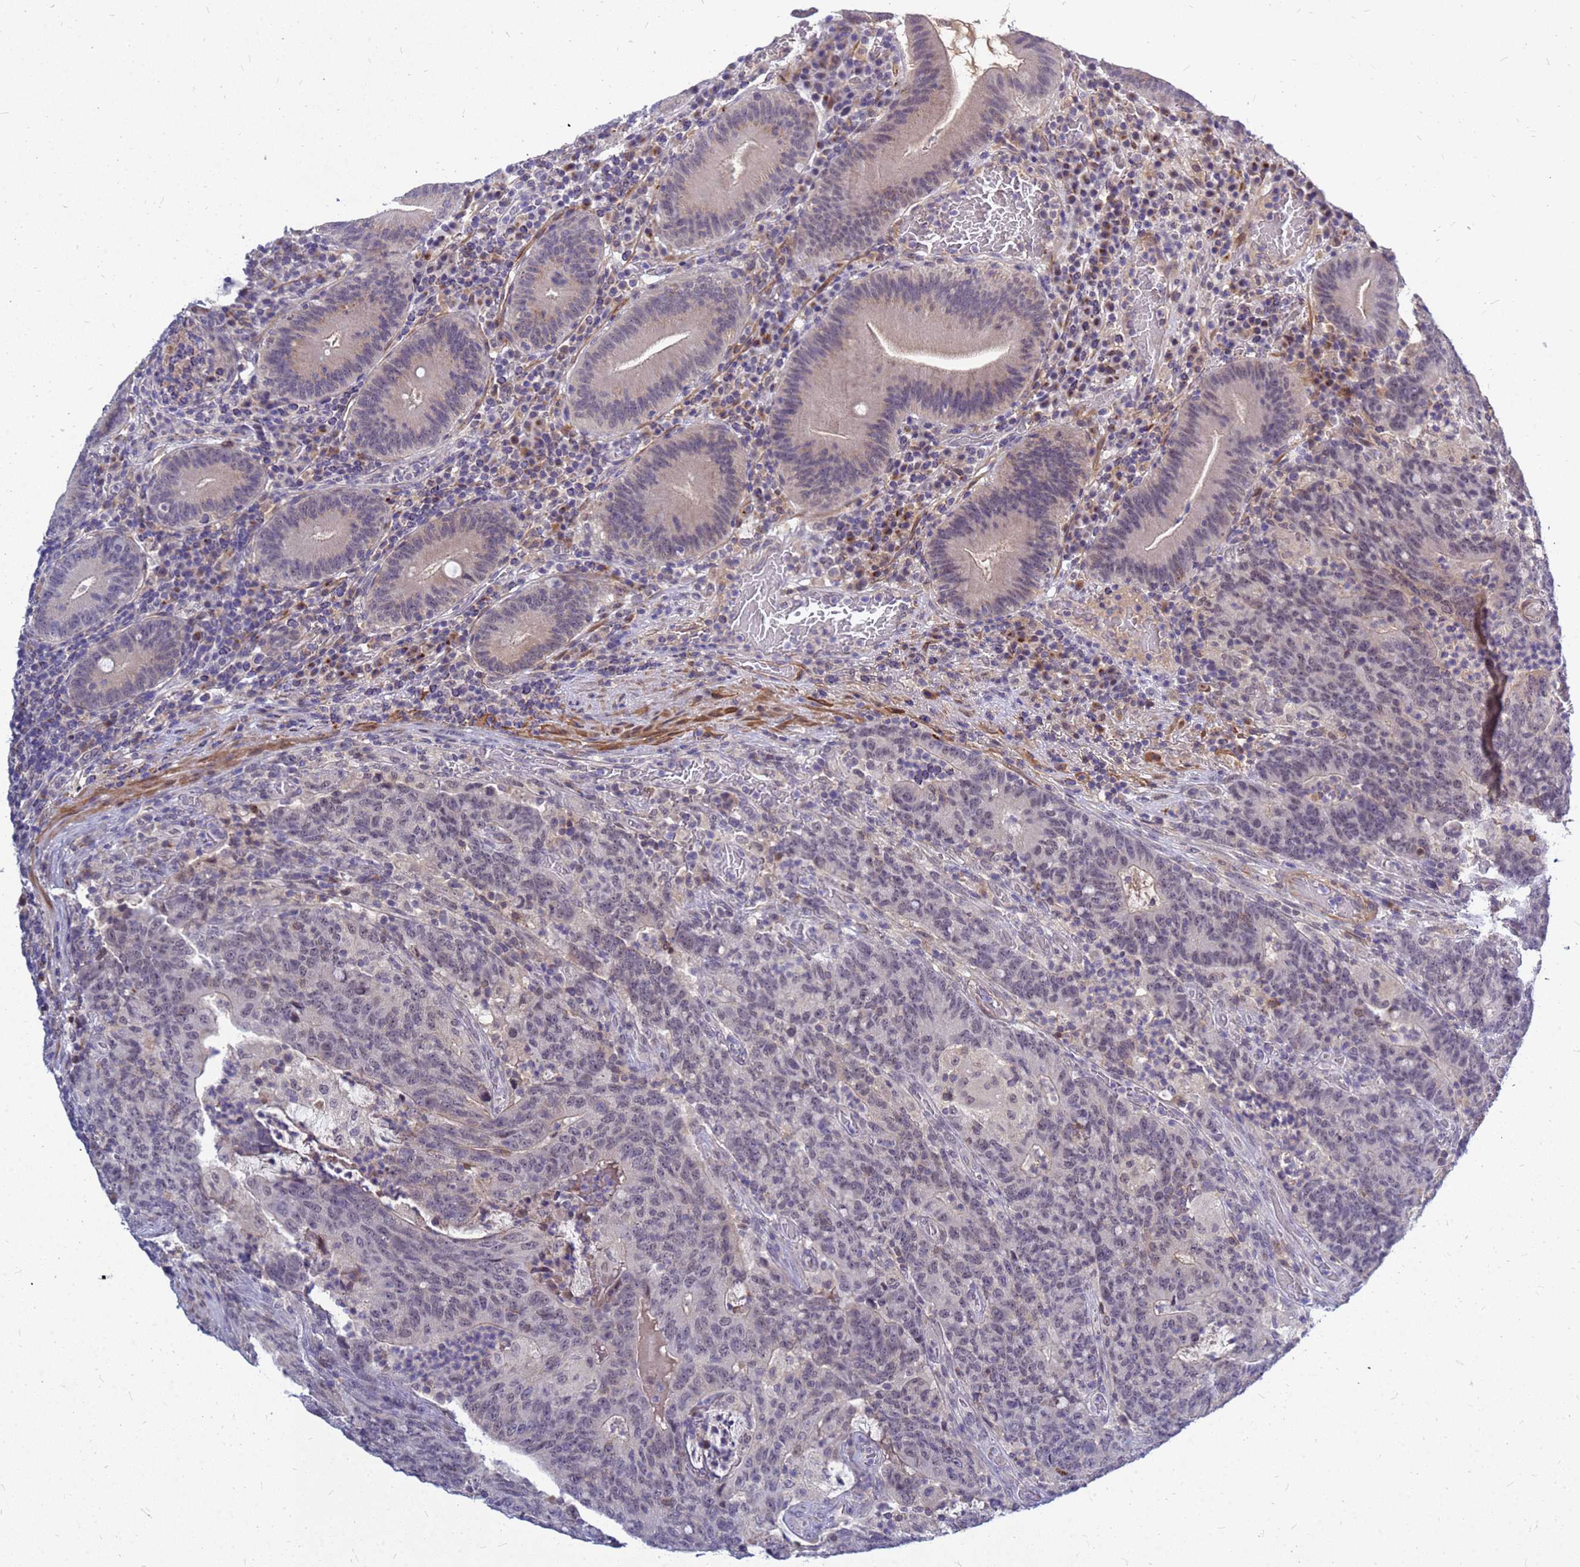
{"staining": {"intensity": "negative", "quantity": "none", "location": "none"}, "tissue": "colorectal cancer", "cell_type": "Tumor cells", "image_type": "cancer", "snomed": [{"axis": "morphology", "description": "Normal tissue, NOS"}, {"axis": "morphology", "description": "Adenocarcinoma, NOS"}, {"axis": "topography", "description": "Colon"}], "caption": "High power microscopy photomicrograph of an IHC histopathology image of colorectal cancer, revealing no significant staining in tumor cells.", "gene": "SRGAP3", "patient": {"sex": "female", "age": 75}}